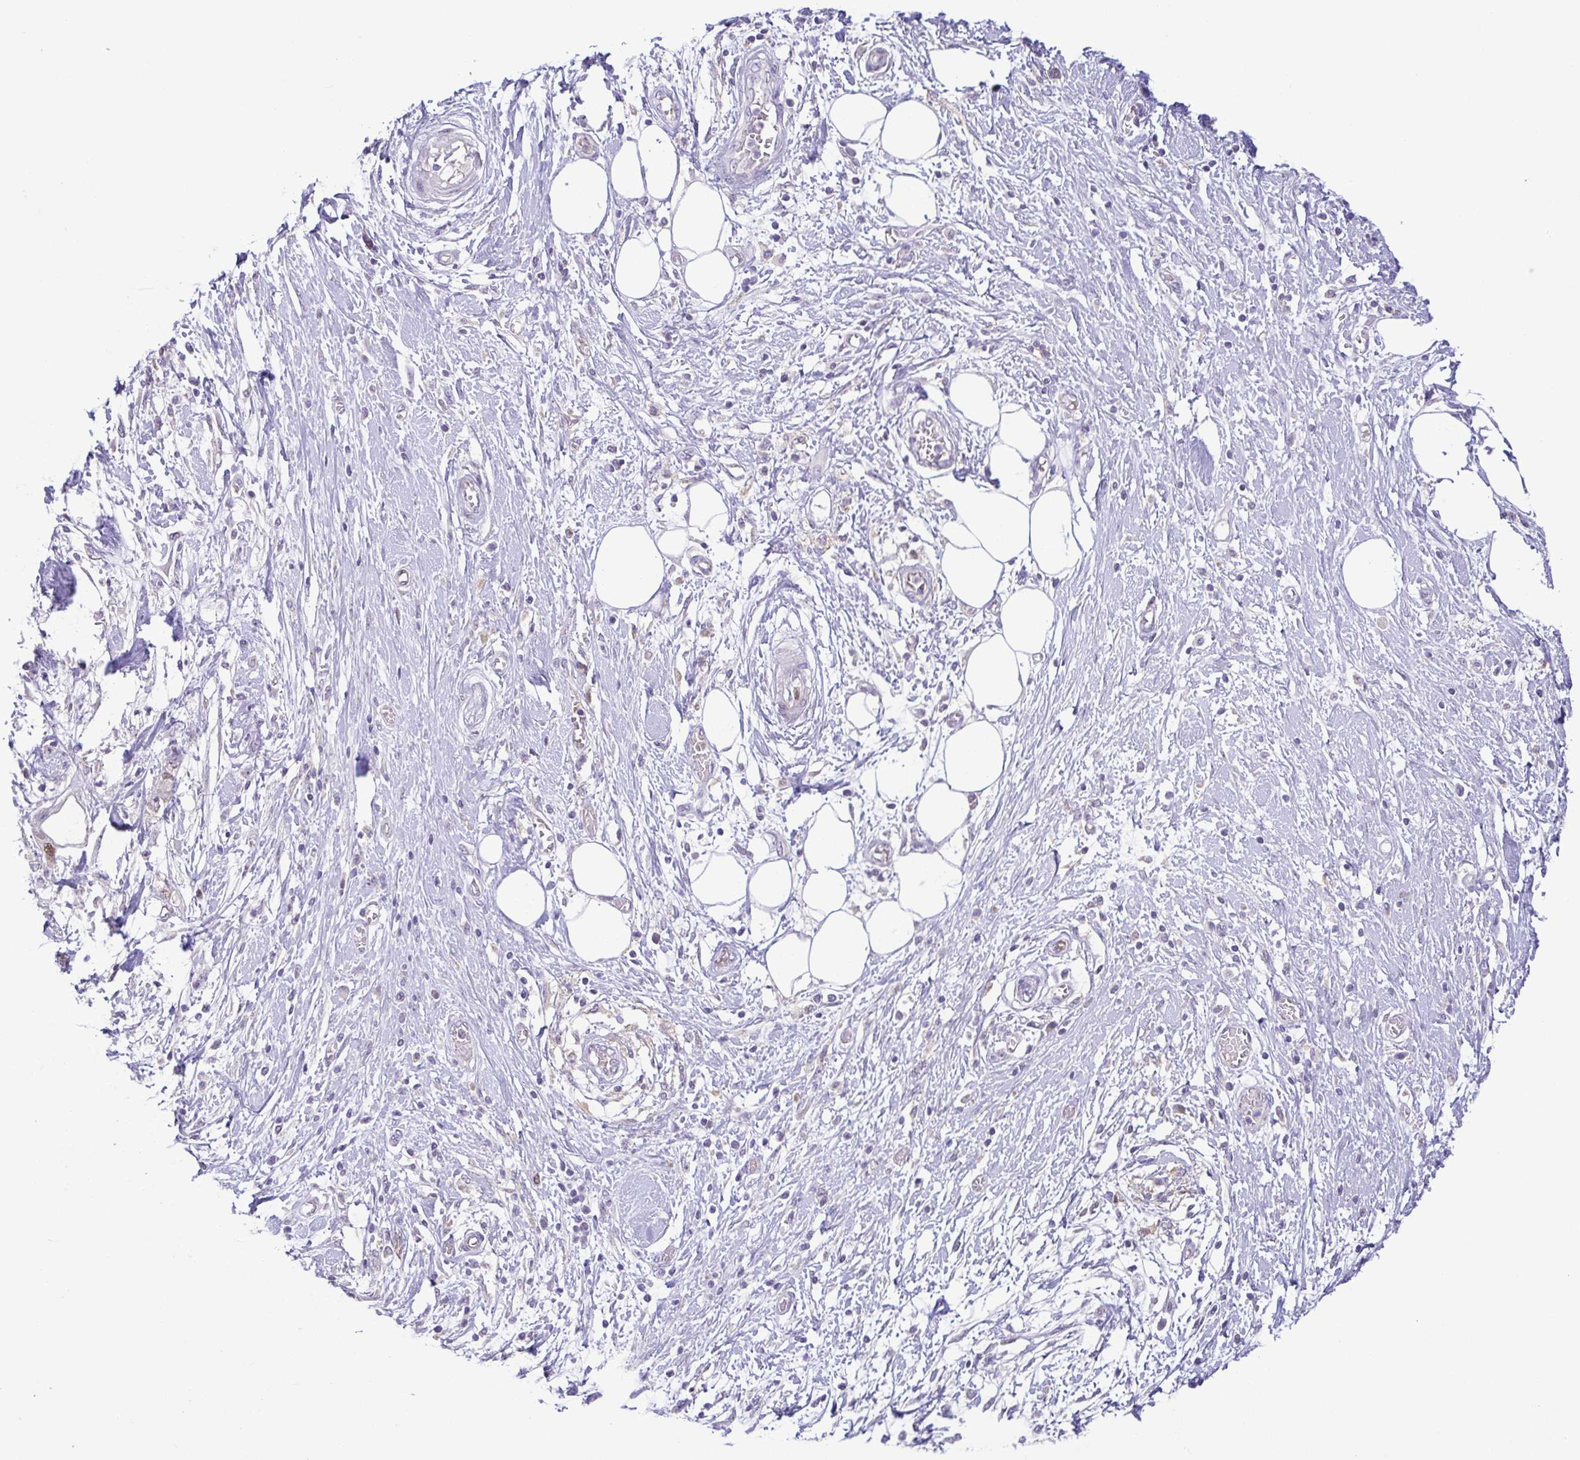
{"staining": {"intensity": "moderate", "quantity": ">75%", "location": "nuclear"}, "tissue": "pancreatic cancer", "cell_type": "Tumor cells", "image_type": "cancer", "snomed": [{"axis": "morphology", "description": "Adenocarcinoma, NOS"}, {"axis": "topography", "description": "Pancreas"}], "caption": "IHC of human pancreatic cancer demonstrates medium levels of moderate nuclear positivity in approximately >75% of tumor cells. (IHC, brightfield microscopy, high magnification).", "gene": "TIPIN", "patient": {"sex": "female", "age": 72}}